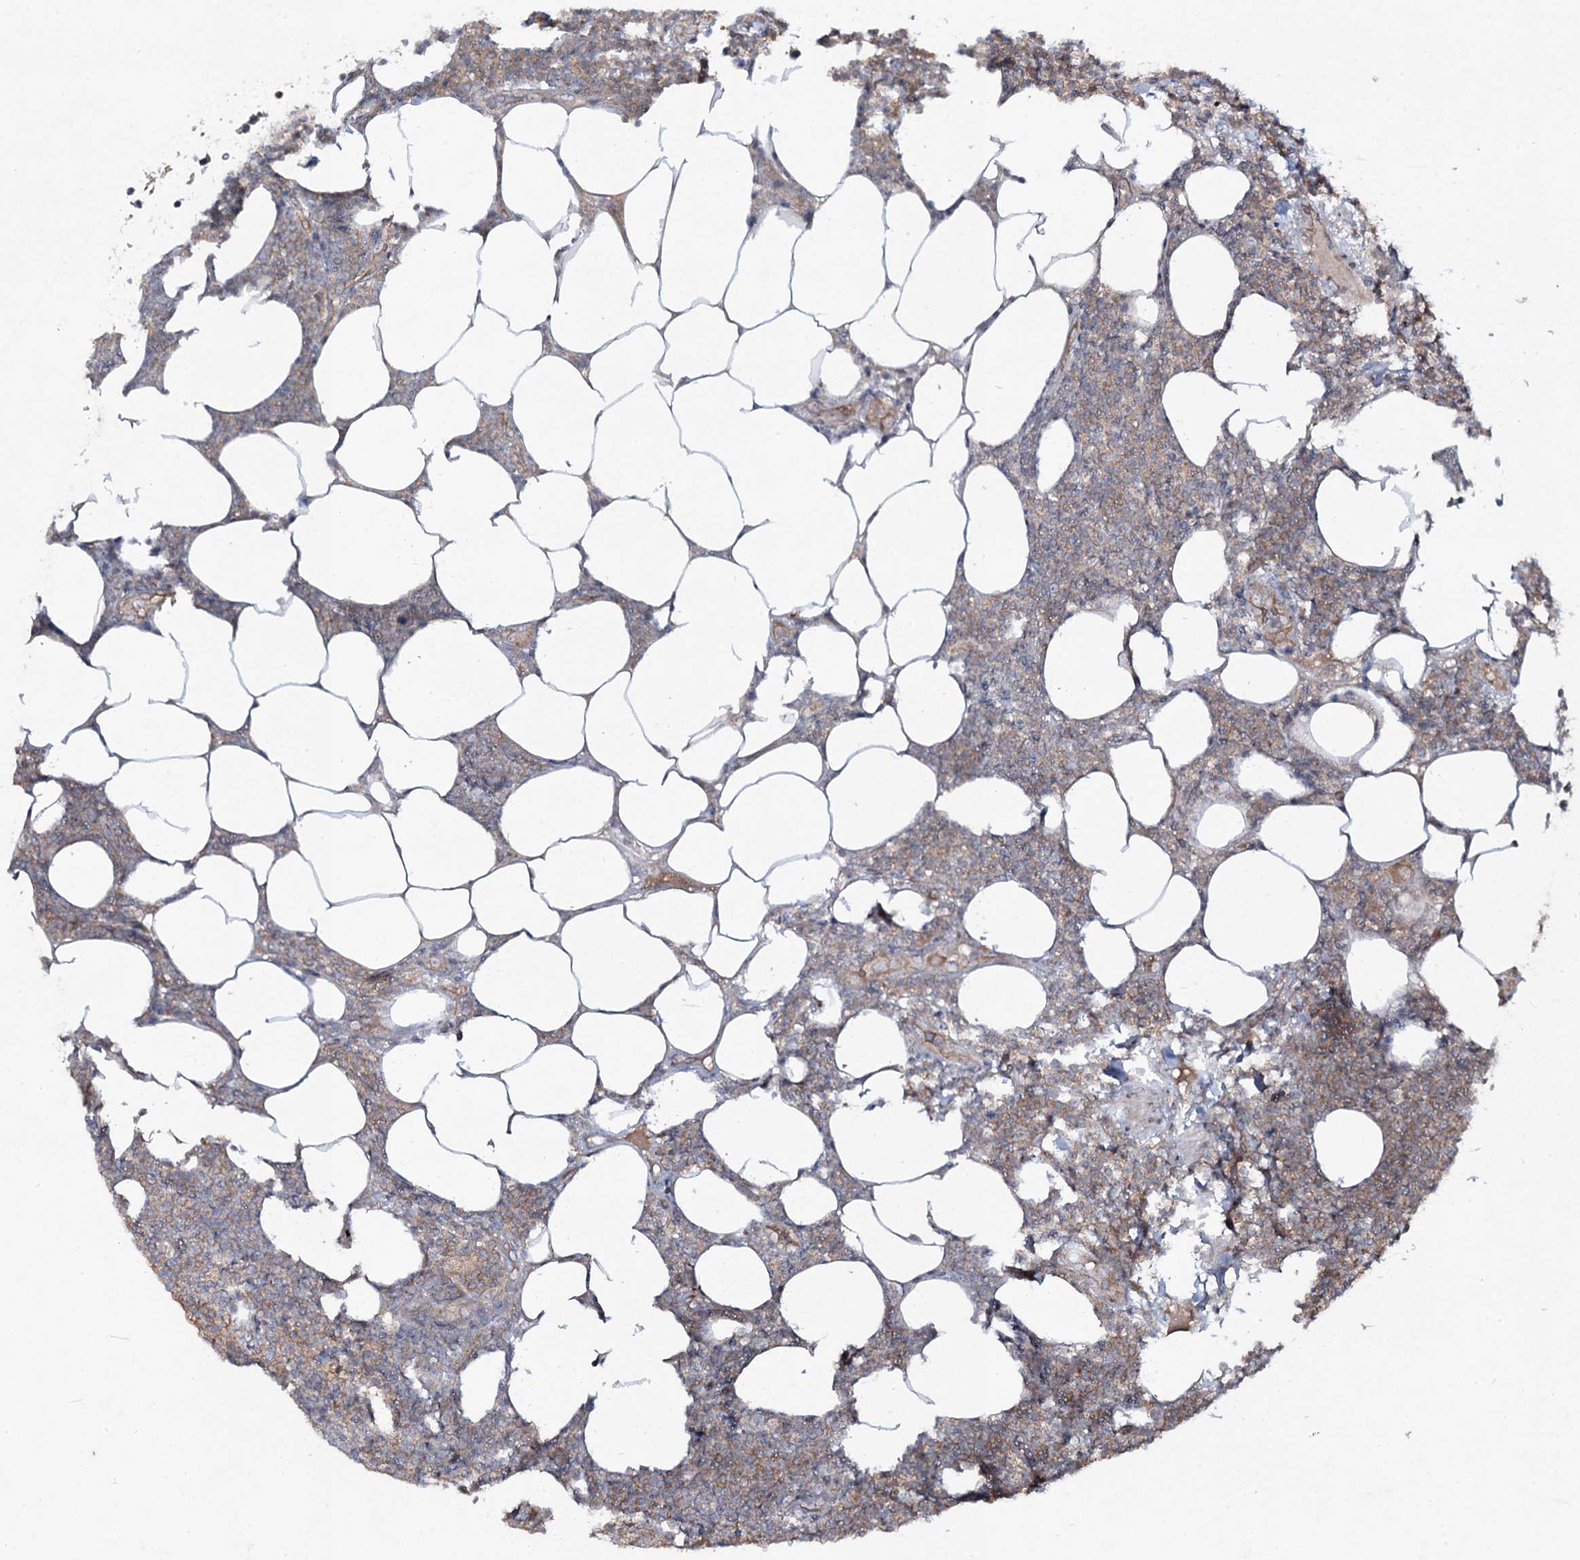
{"staining": {"intensity": "weak", "quantity": "<25%", "location": "cytoplasmic/membranous"}, "tissue": "lymphoma", "cell_type": "Tumor cells", "image_type": "cancer", "snomed": [{"axis": "morphology", "description": "Malignant lymphoma, non-Hodgkin's type, Low grade"}, {"axis": "topography", "description": "Lymph node"}], "caption": "DAB (3,3'-diaminobenzidine) immunohistochemical staining of human lymphoma reveals no significant staining in tumor cells. (DAB (3,3'-diaminobenzidine) immunohistochemistry (IHC), high magnification).", "gene": "SNAP23", "patient": {"sex": "male", "age": 66}}